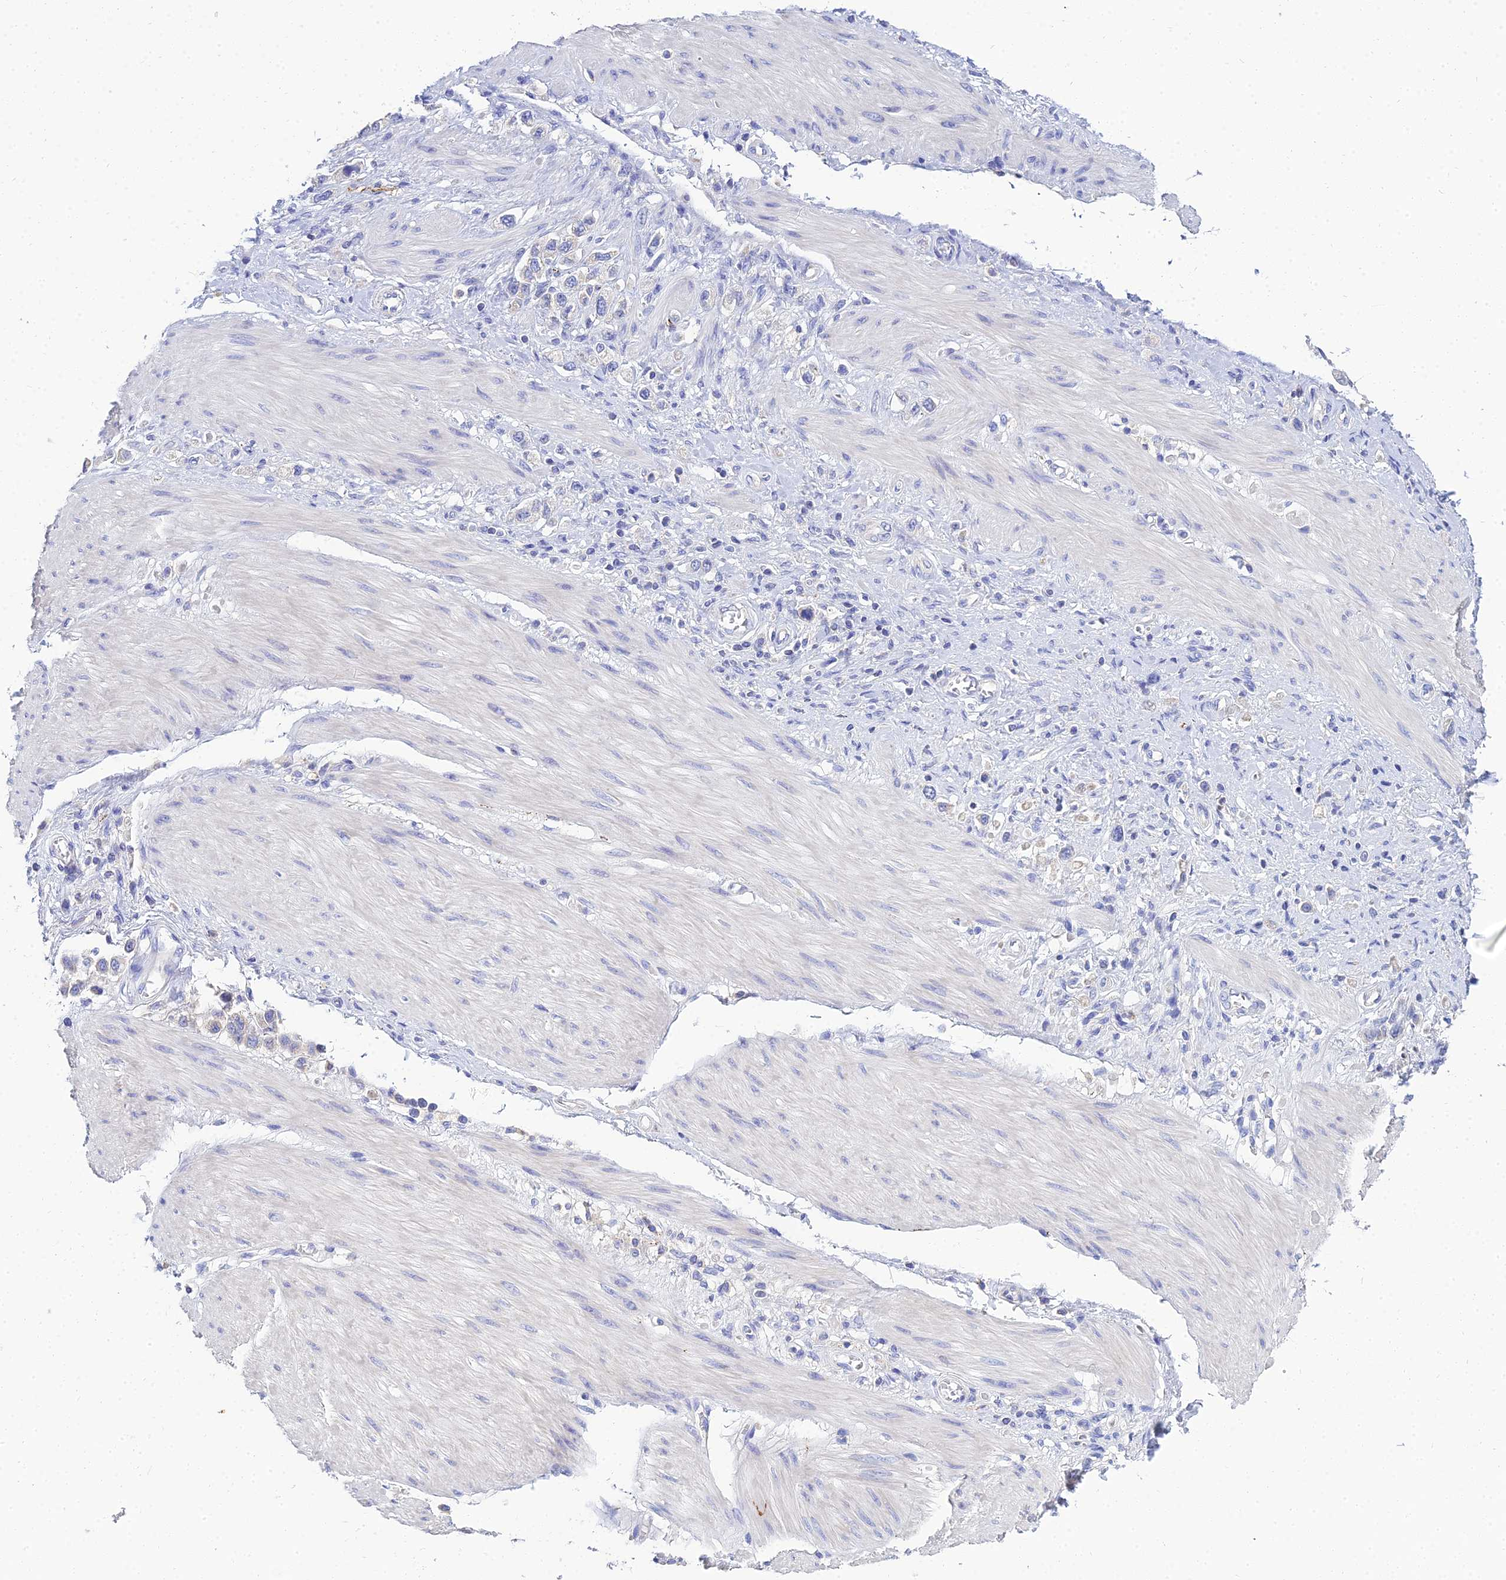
{"staining": {"intensity": "negative", "quantity": "none", "location": "none"}, "tissue": "stomach cancer", "cell_type": "Tumor cells", "image_type": "cancer", "snomed": [{"axis": "morphology", "description": "Adenocarcinoma, NOS"}, {"axis": "topography", "description": "Stomach"}], "caption": "Immunohistochemical staining of human adenocarcinoma (stomach) reveals no significant expression in tumor cells.", "gene": "NPY", "patient": {"sex": "female", "age": 65}}